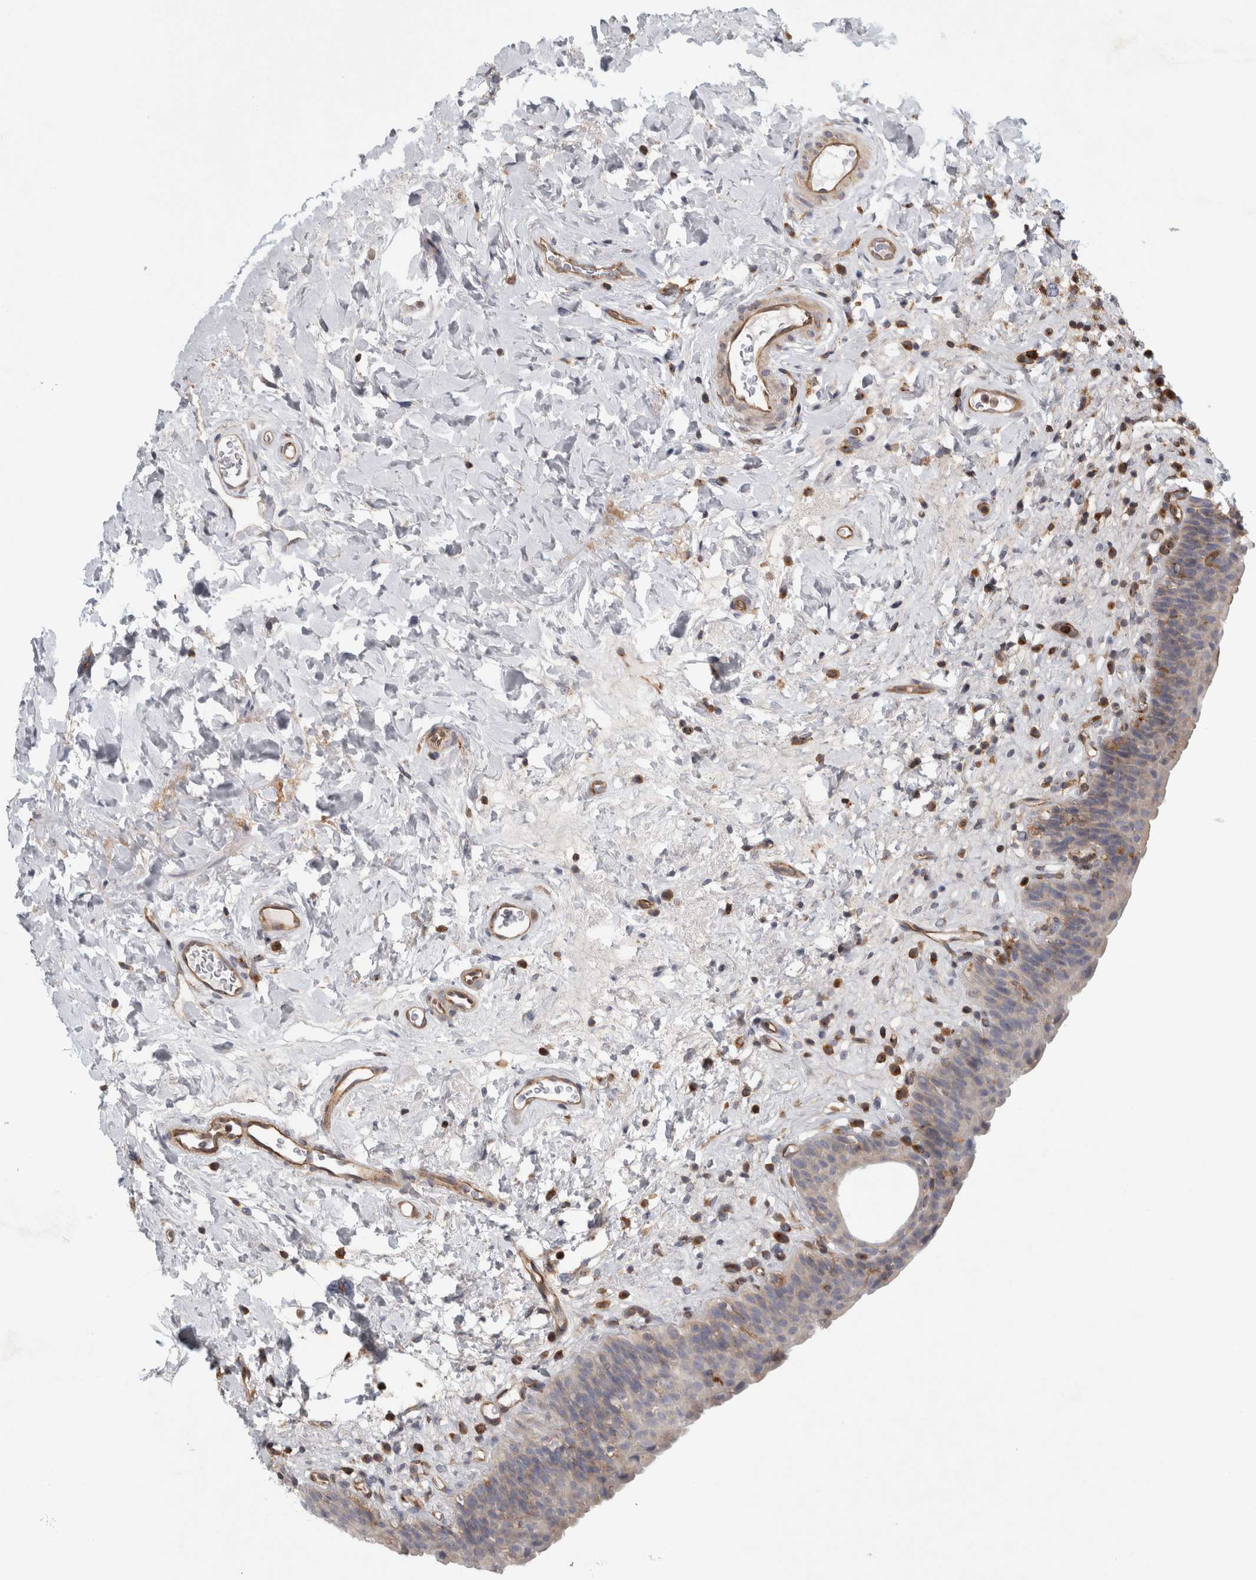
{"staining": {"intensity": "moderate", "quantity": "25%-75%", "location": "cytoplasmic/membranous"}, "tissue": "urinary bladder", "cell_type": "Urothelial cells", "image_type": "normal", "snomed": [{"axis": "morphology", "description": "Normal tissue, NOS"}, {"axis": "topography", "description": "Urinary bladder"}], "caption": "Normal urinary bladder demonstrates moderate cytoplasmic/membranous expression in approximately 25%-75% of urothelial cells, visualized by immunohistochemistry.", "gene": "PEX6", "patient": {"sex": "male", "age": 83}}